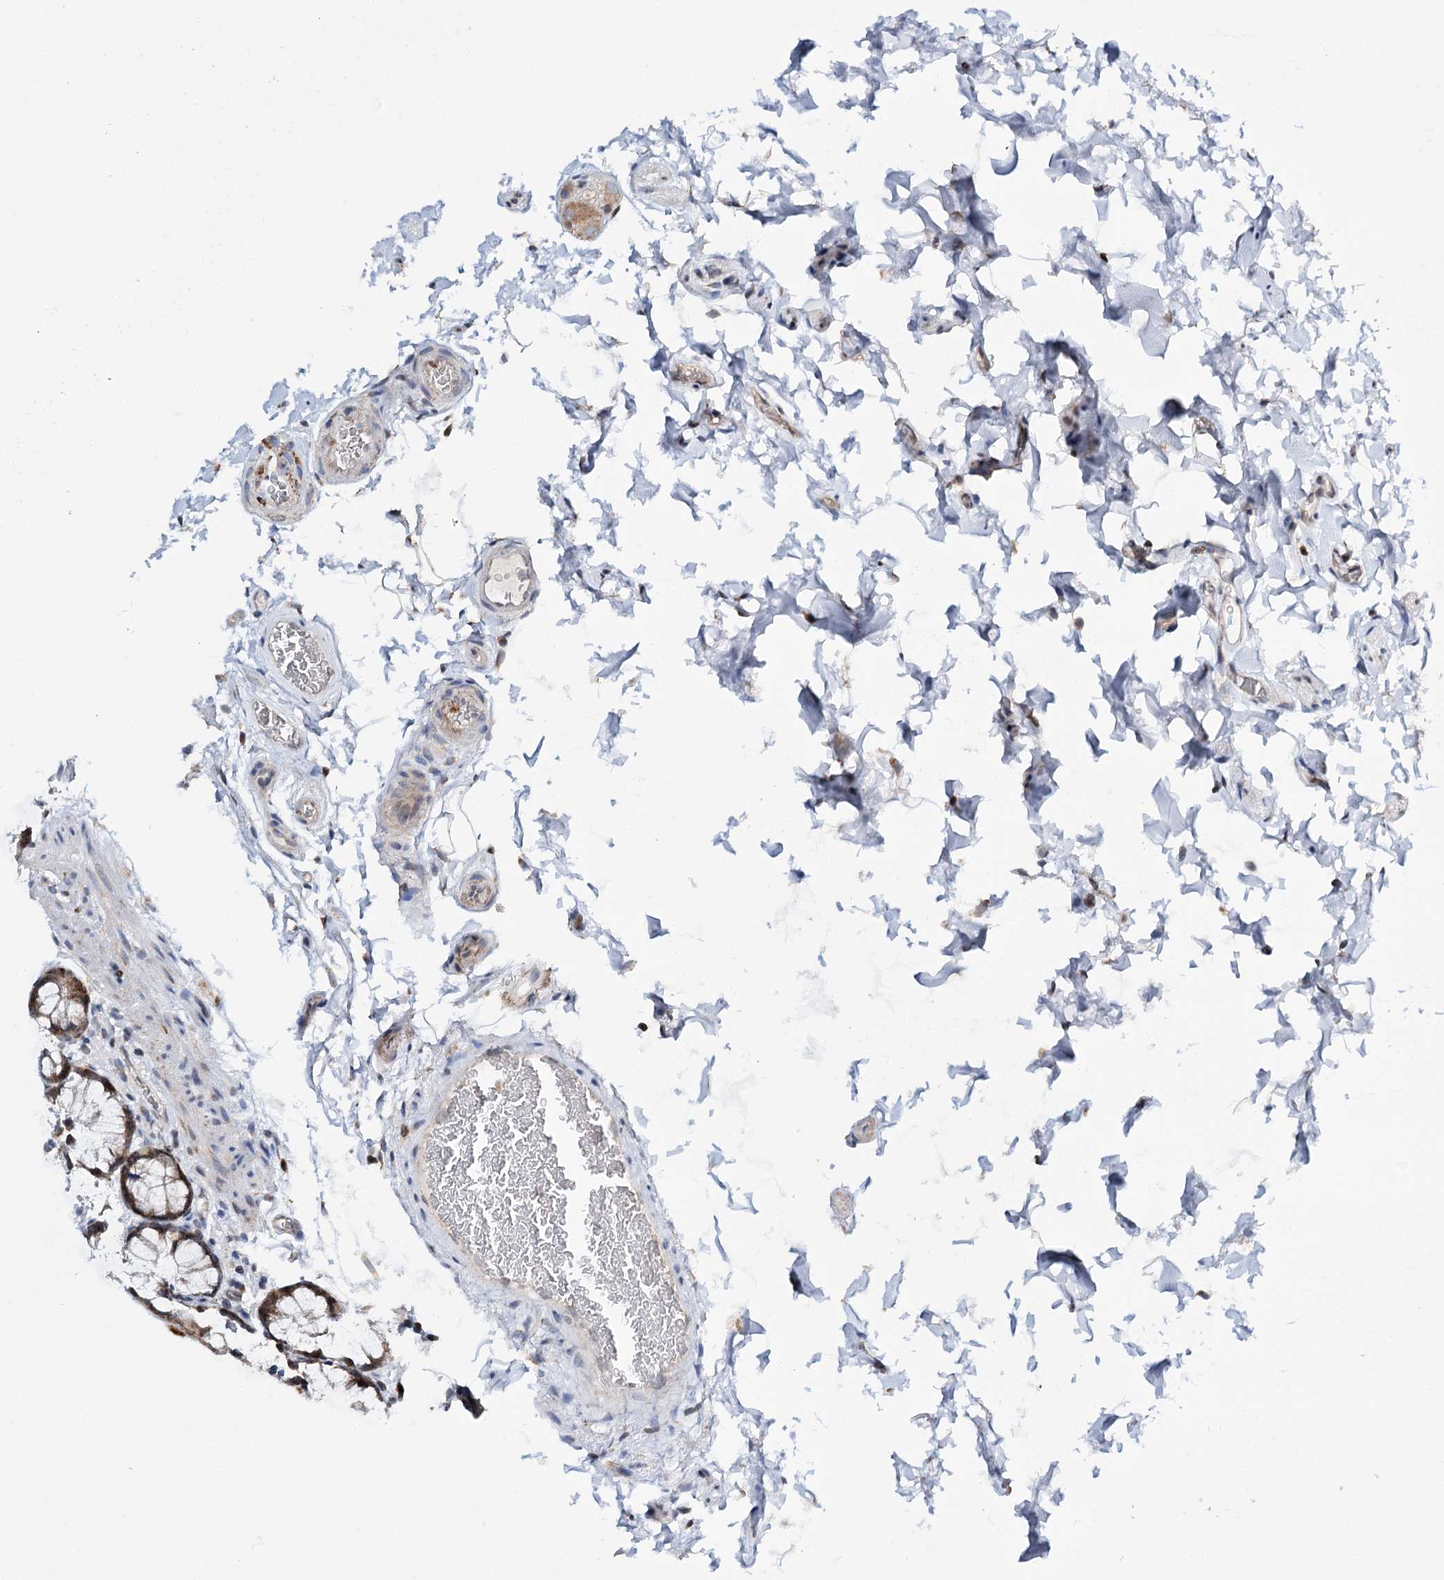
{"staining": {"intensity": "weak", "quantity": ">75%", "location": "cytoplasmic/membranous"}, "tissue": "colon", "cell_type": "Endothelial cells", "image_type": "normal", "snomed": [{"axis": "morphology", "description": "Normal tissue, NOS"}, {"axis": "topography", "description": "Colon"}], "caption": "Protein staining by IHC displays weak cytoplasmic/membranous staining in about >75% of endothelial cells in normal colon. The staining was performed using DAB to visualize the protein expression in brown, while the nuclei were stained in blue with hematoxylin (Magnification: 20x).", "gene": "CFAP46", "patient": {"sex": "female", "age": 82}}